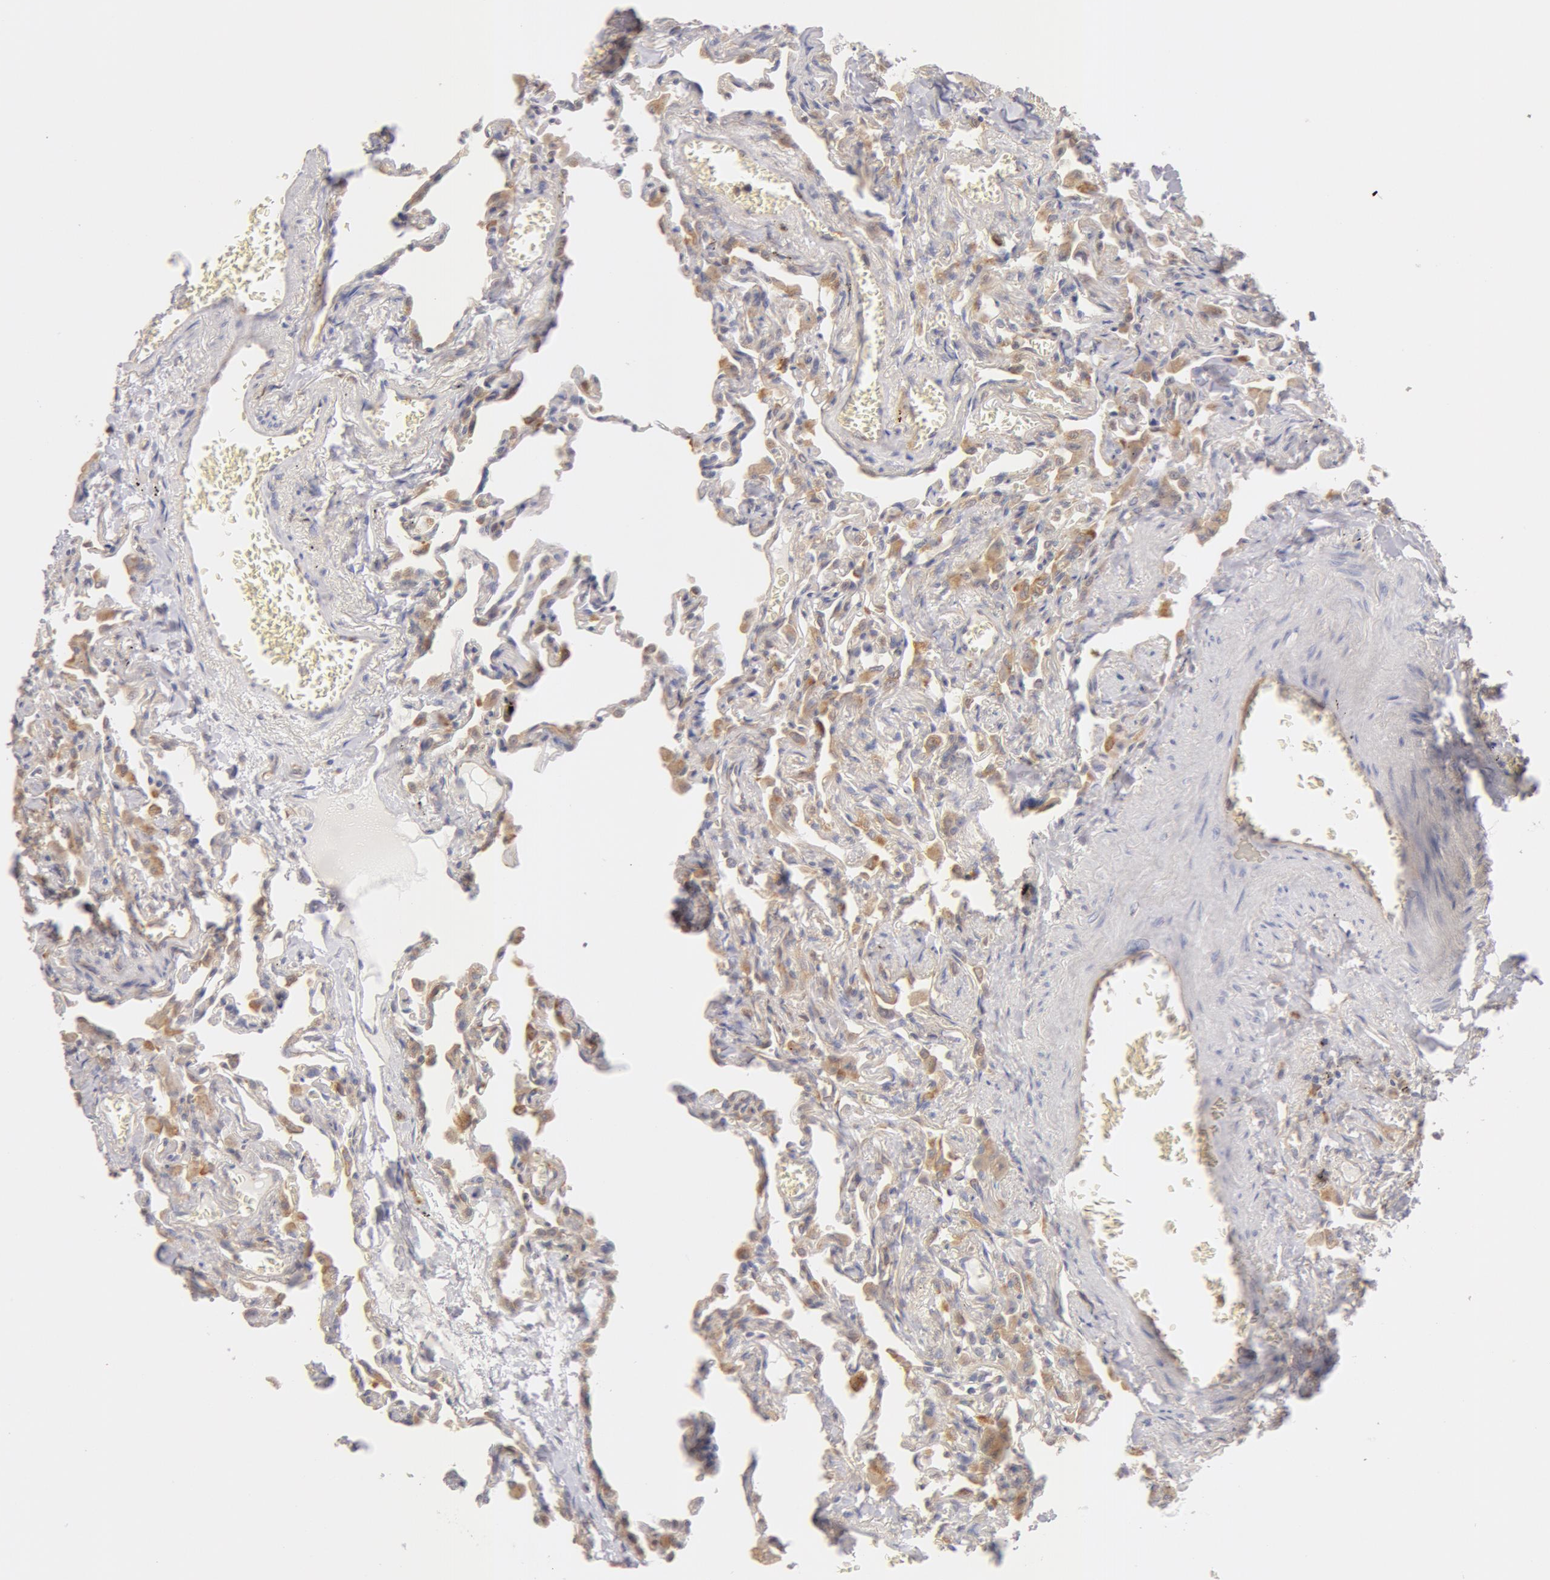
{"staining": {"intensity": "negative", "quantity": "none", "location": "none"}, "tissue": "lung", "cell_type": "Alveolar cells", "image_type": "normal", "snomed": [{"axis": "morphology", "description": "Normal tissue, NOS"}, {"axis": "topography", "description": "Lung"}], "caption": "This histopathology image is of benign lung stained with immunohistochemistry to label a protein in brown with the nuclei are counter-stained blue. There is no staining in alveolar cells.", "gene": "DDX3X", "patient": {"sex": "male", "age": 73}}